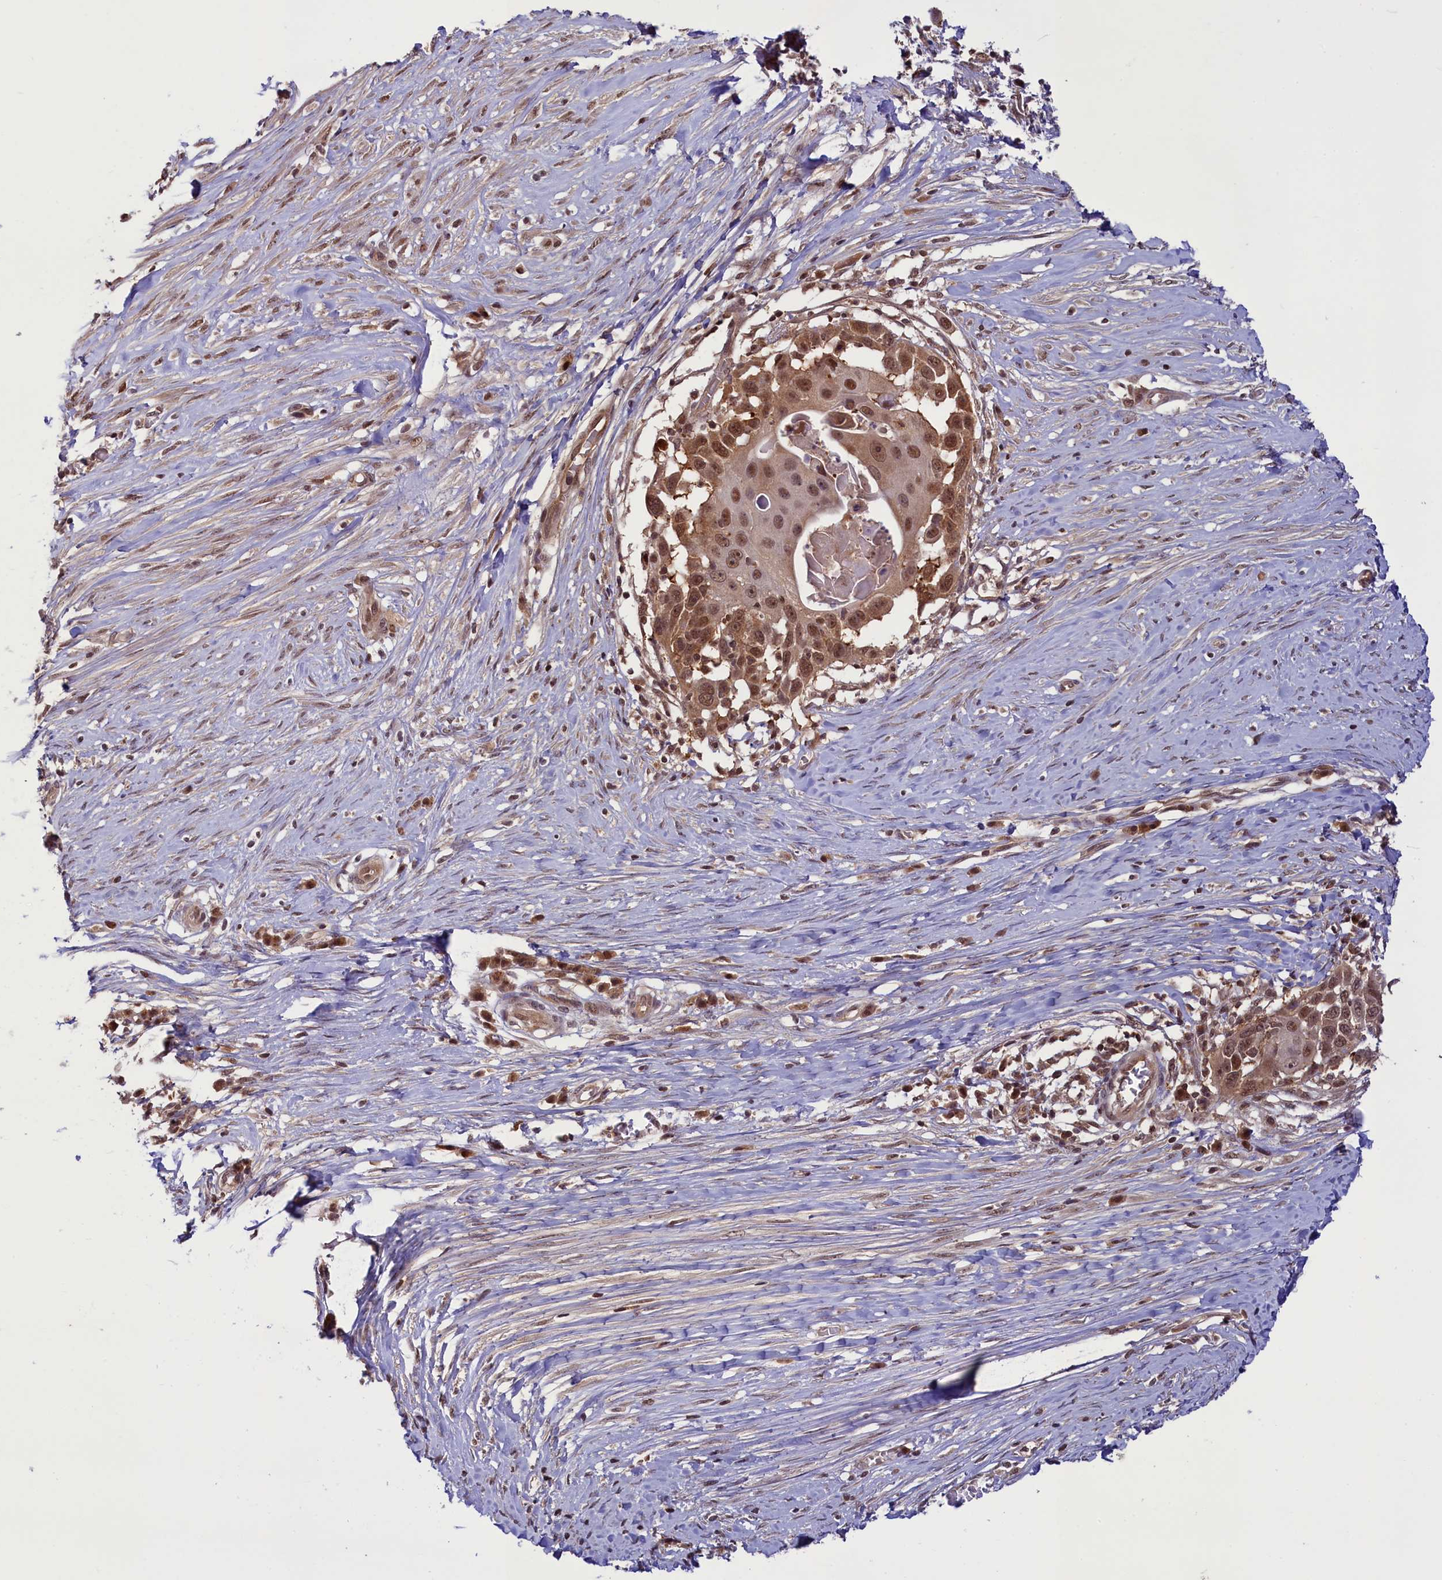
{"staining": {"intensity": "moderate", "quantity": ">75%", "location": "cytoplasmic/membranous,nuclear"}, "tissue": "skin cancer", "cell_type": "Tumor cells", "image_type": "cancer", "snomed": [{"axis": "morphology", "description": "Squamous cell carcinoma, NOS"}, {"axis": "topography", "description": "Skin"}], "caption": "Human skin cancer (squamous cell carcinoma) stained for a protein (brown) exhibits moderate cytoplasmic/membranous and nuclear positive expression in about >75% of tumor cells.", "gene": "SLC7A6OS", "patient": {"sex": "female", "age": 44}}